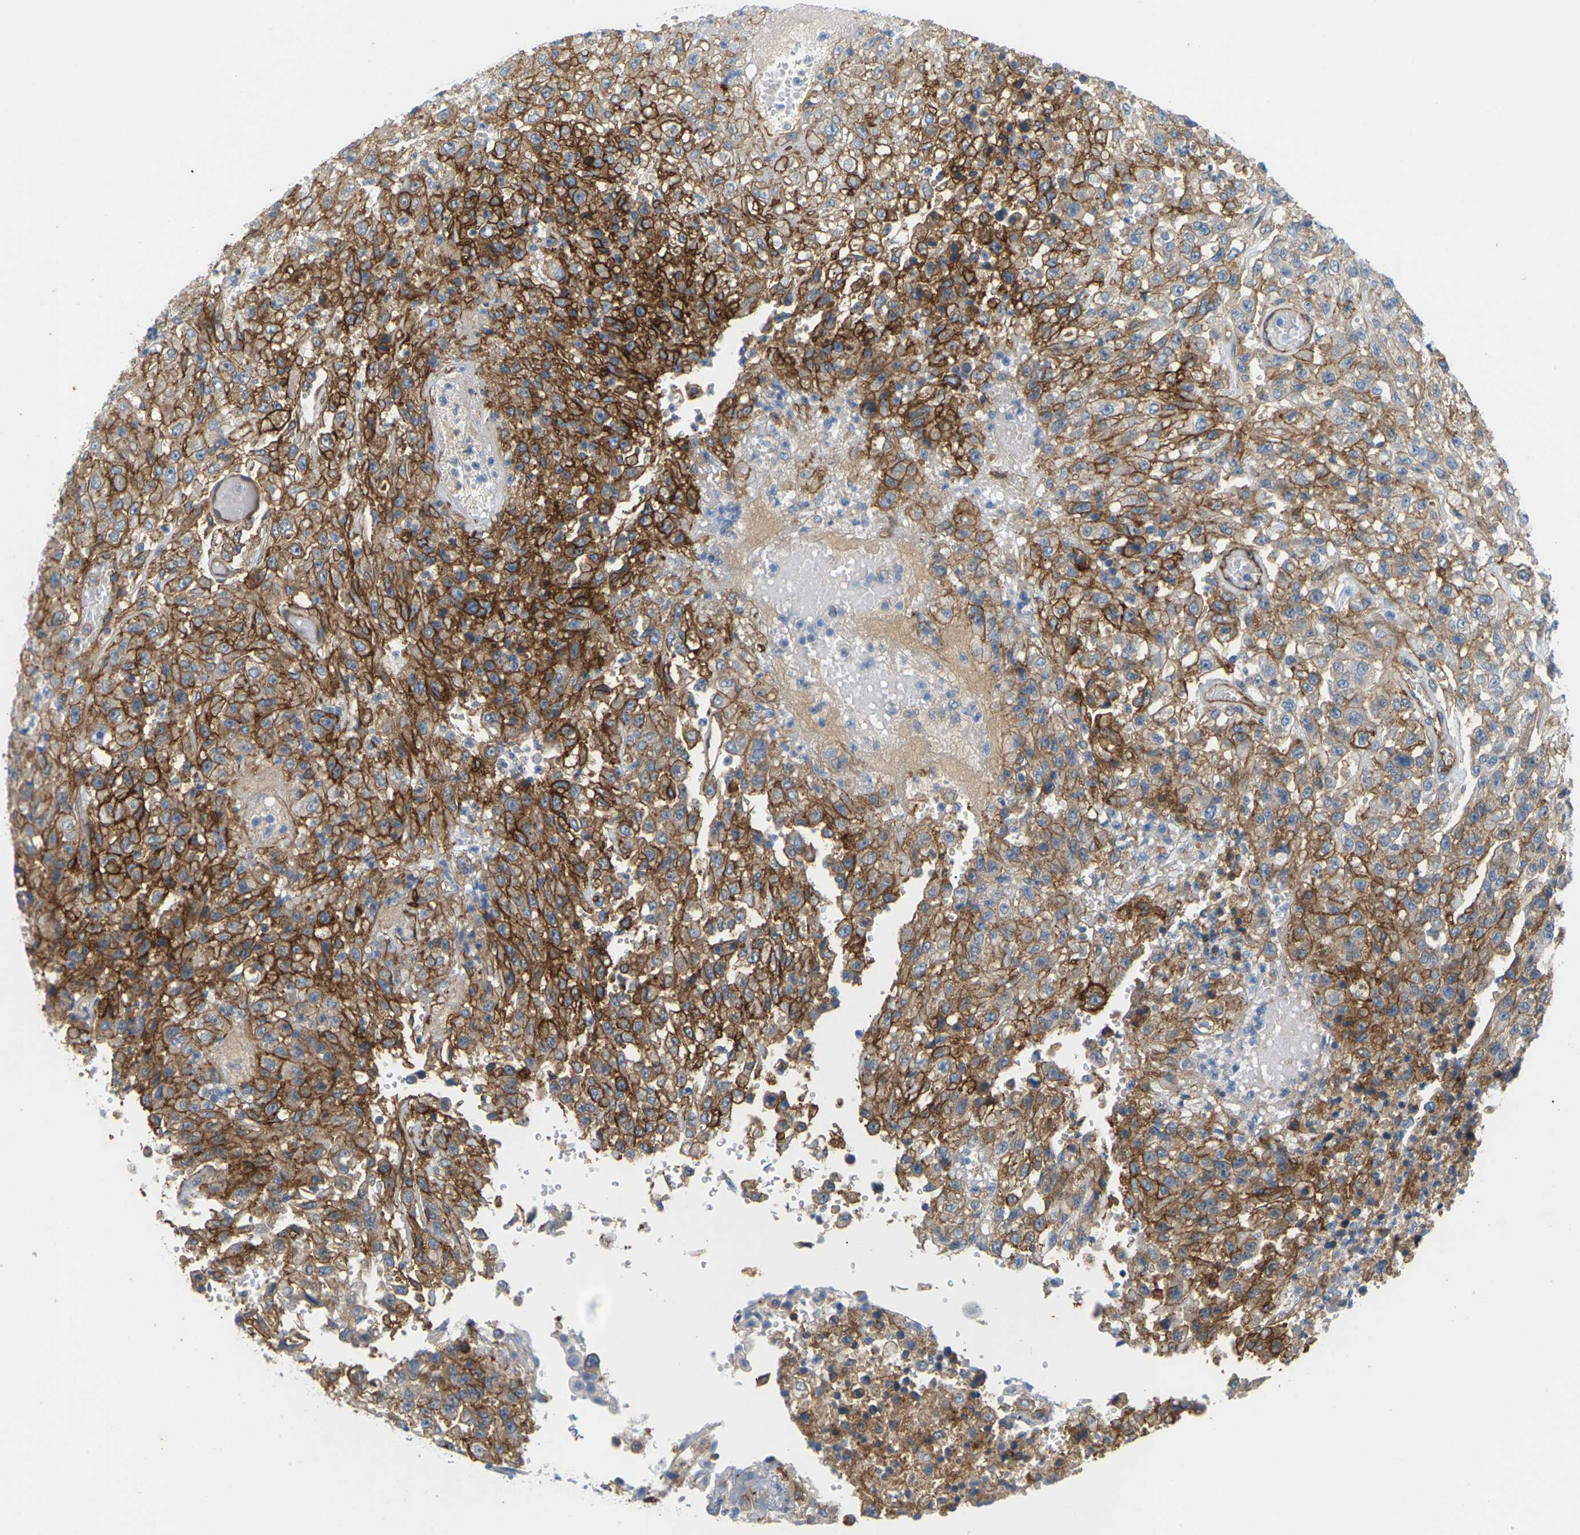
{"staining": {"intensity": "strong", "quantity": ">75%", "location": "cytoplasmic/membranous"}, "tissue": "urothelial cancer", "cell_type": "Tumor cells", "image_type": "cancer", "snomed": [{"axis": "morphology", "description": "Urothelial carcinoma, High grade"}, {"axis": "topography", "description": "Urinary bladder"}], "caption": "Immunohistochemical staining of high-grade urothelial carcinoma demonstrates strong cytoplasmic/membranous protein expression in about >75% of tumor cells.", "gene": "ITGA5", "patient": {"sex": "male", "age": 46}}